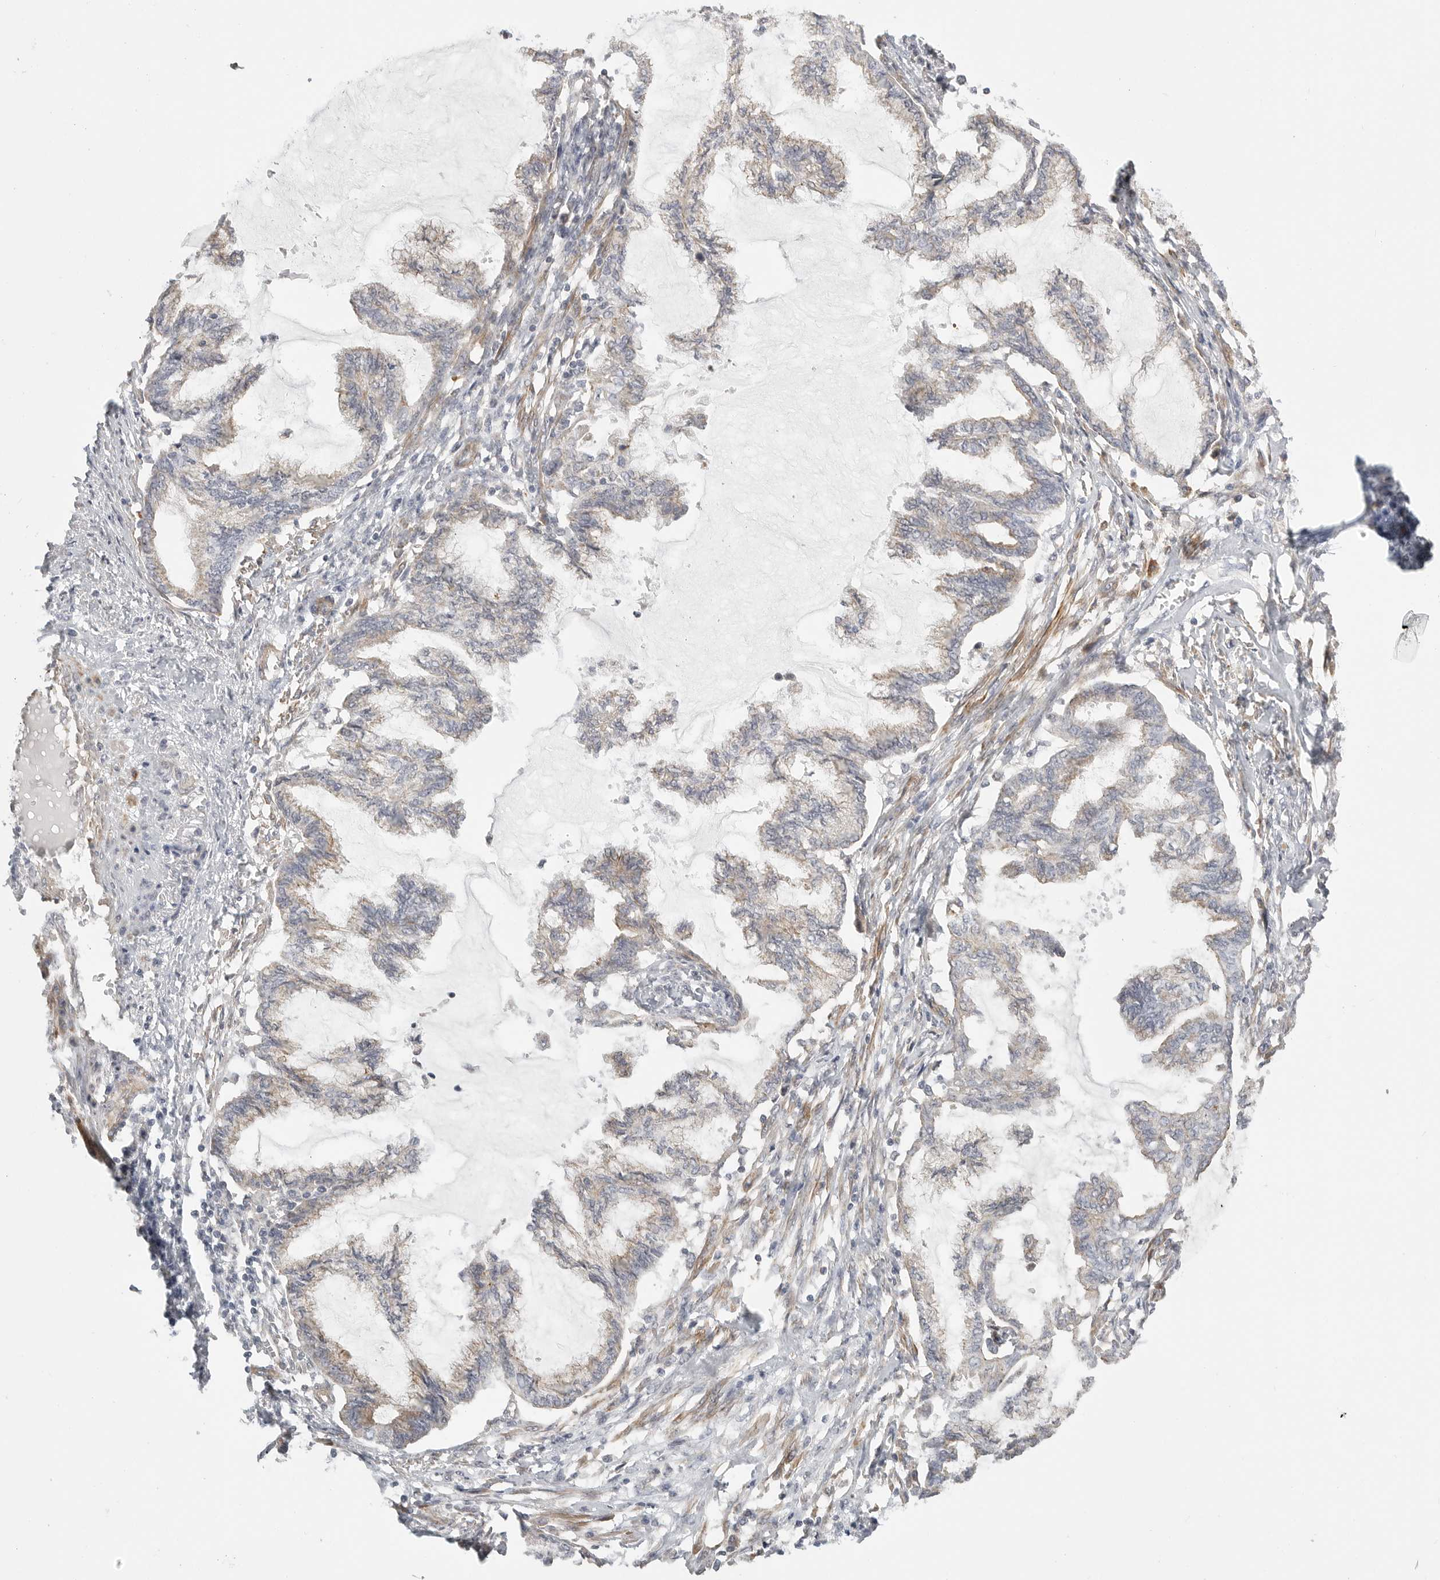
{"staining": {"intensity": "weak", "quantity": "<25%", "location": "cytoplasmic/membranous"}, "tissue": "endometrial cancer", "cell_type": "Tumor cells", "image_type": "cancer", "snomed": [{"axis": "morphology", "description": "Adenocarcinoma, NOS"}, {"axis": "topography", "description": "Endometrium"}], "caption": "IHC image of endometrial cancer stained for a protein (brown), which demonstrates no positivity in tumor cells.", "gene": "STAB2", "patient": {"sex": "female", "age": 86}}